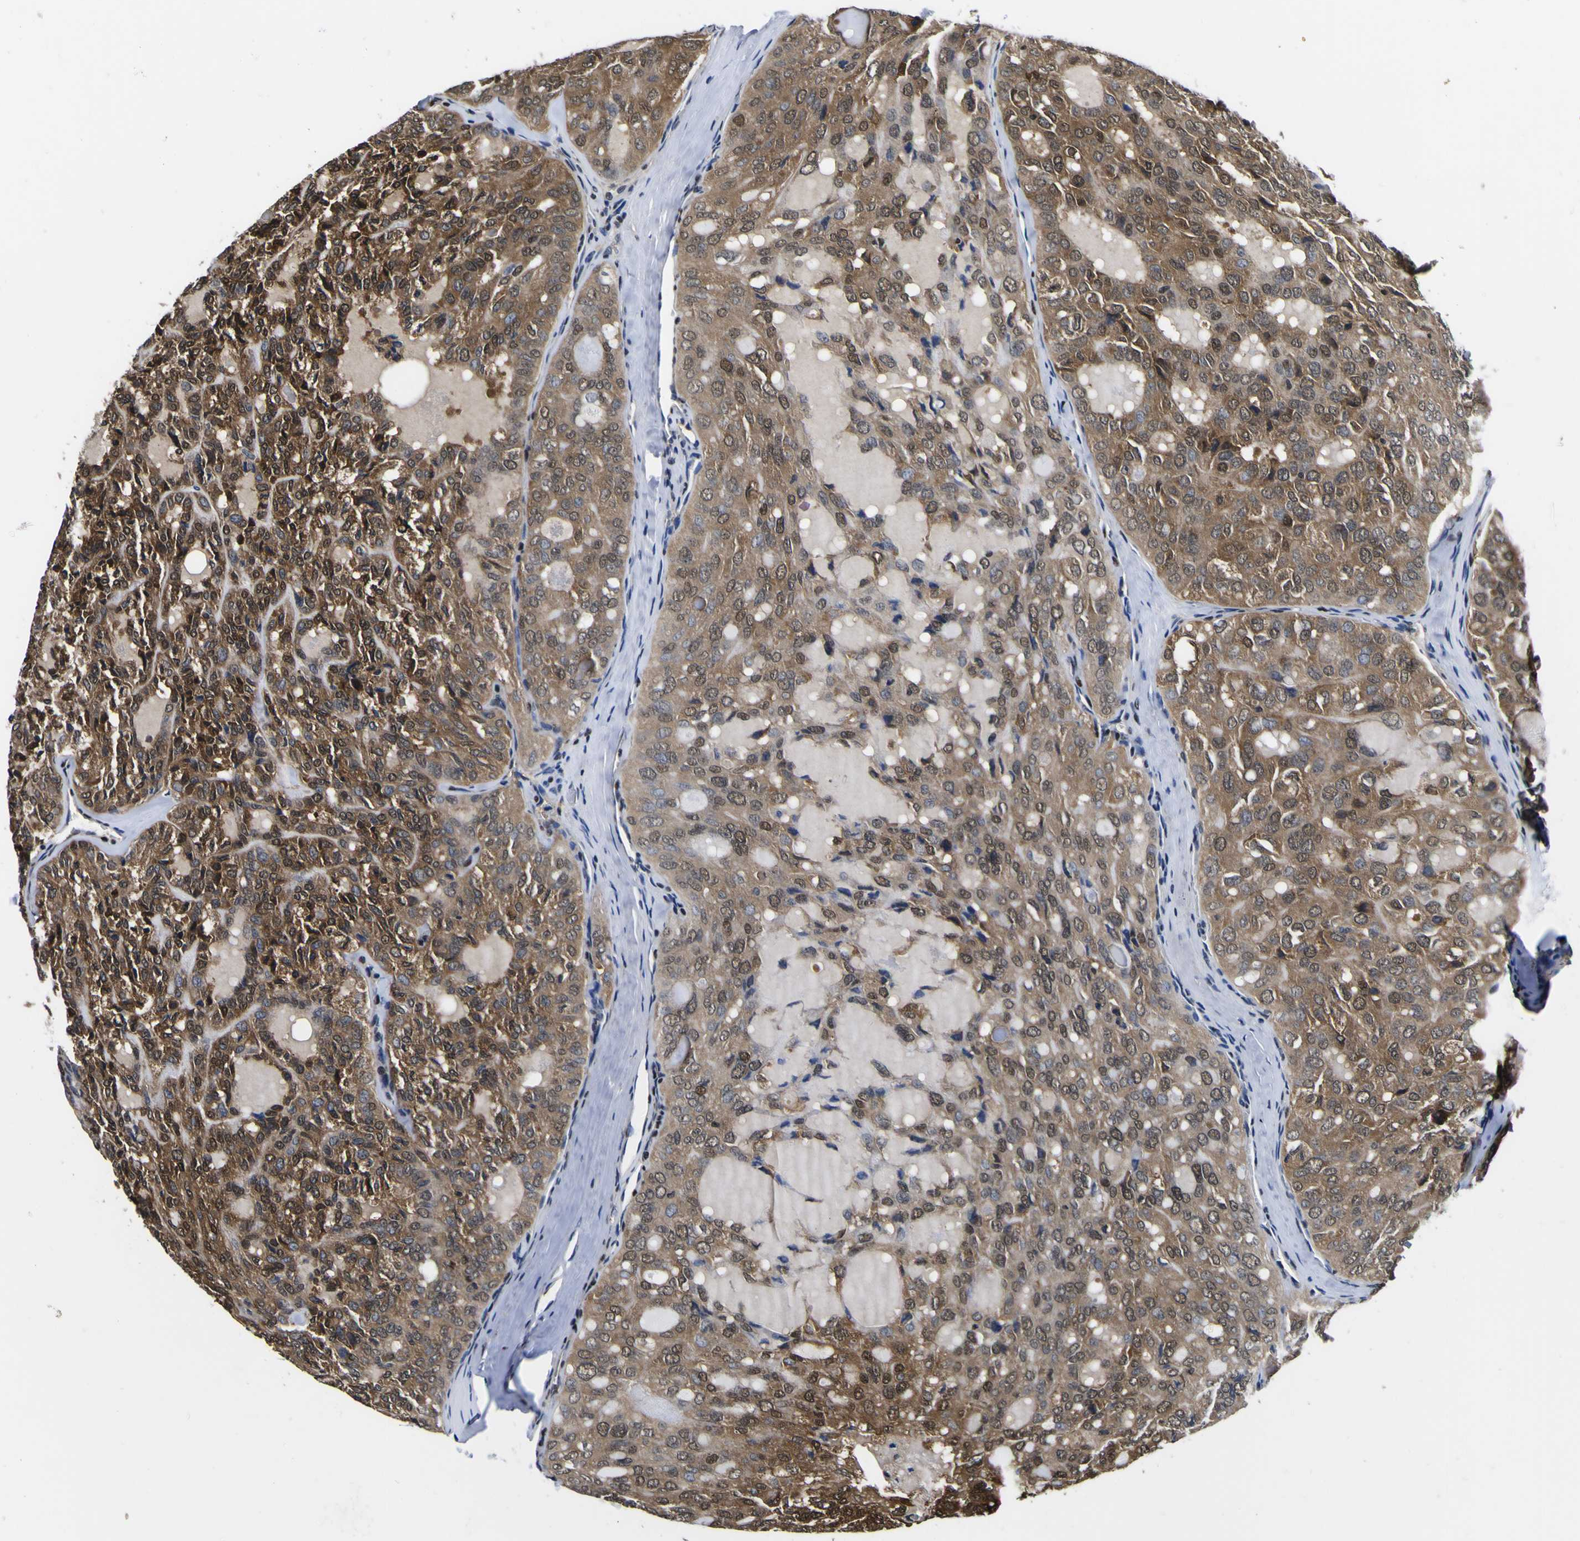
{"staining": {"intensity": "moderate", "quantity": ">75%", "location": "cytoplasmic/membranous,nuclear"}, "tissue": "thyroid cancer", "cell_type": "Tumor cells", "image_type": "cancer", "snomed": [{"axis": "morphology", "description": "Follicular adenoma carcinoma, NOS"}, {"axis": "topography", "description": "Thyroid gland"}], "caption": "Protein analysis of thyroid cancer tissue demonstrates moderate cytoplasmic/membranous and nuclear positivity in approximately >75% of tumor cells.", "gene": "FAM110B", "patient": {"sex": "male", "age": 75}}